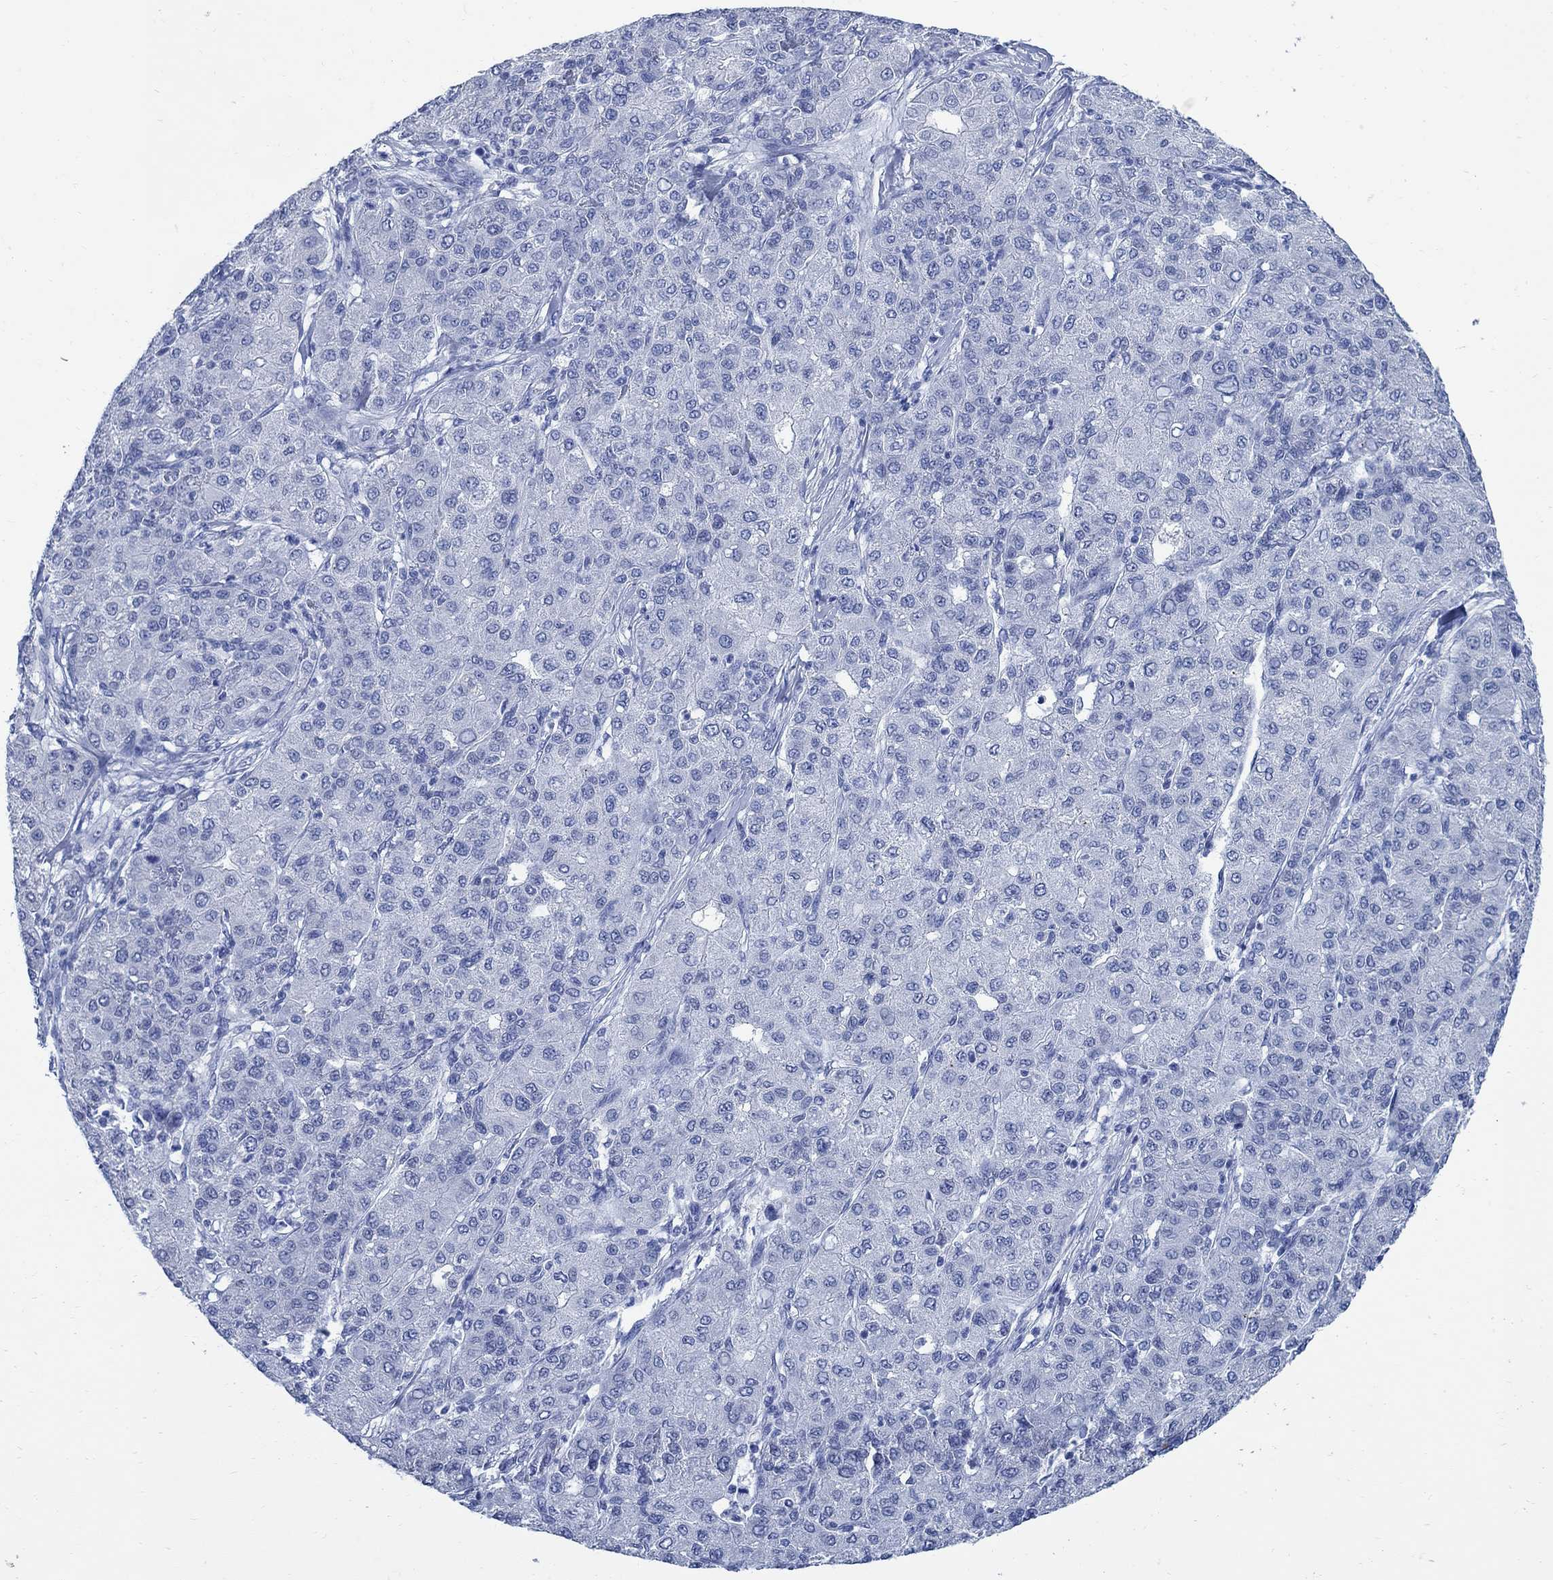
{"staining": {"intensity": "negative", "quantity": "none", "location": "none"}, "tissue": "liver cancer", "cell_type": "Tumor cells", "image_type": "cancer", "snomed": [{"axis": "morphology", "description": "Carcinoma, Hepatocellular, NOS"}, {"axis": "topography", "description": "Liver"}], "caption": "An immunohistochemistry image of liver hepatocellular carcinoma is shown. There is no staining in tumor cells of liver hepatocellular carcinoma. (DAB (3,3'-diaminobenzidine) immunohistochemistry (IHC) visualized using brightfield microscopy, high magnification).", "gene": "CAMK2N1", "patient": {"sex": "male", "age": 65}}